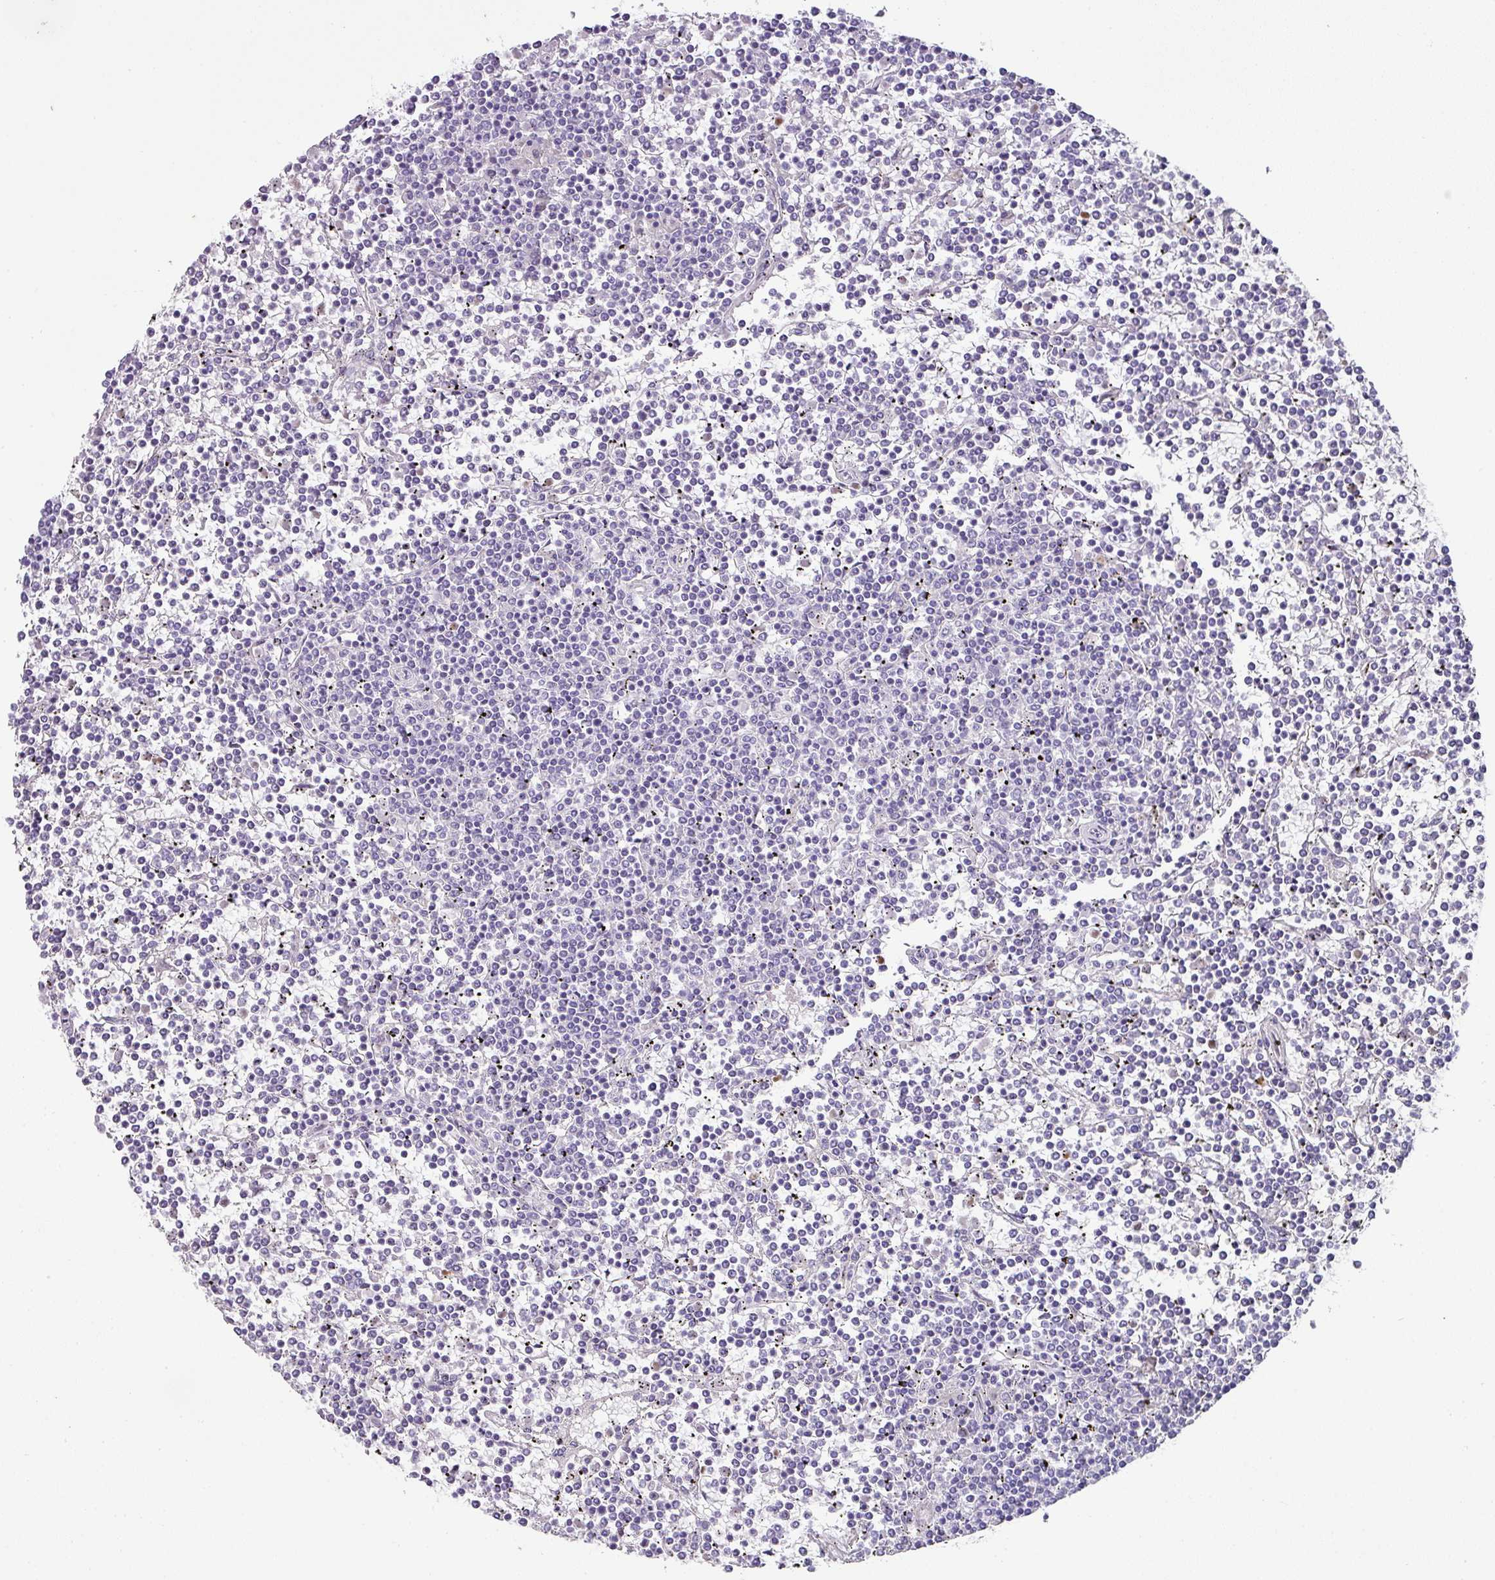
{"staining": {"intensity": "negative", "quantity": "none", "location": "none"}, "tissue": "lymphoma", "cell_type": "Tumor cells", "image_type": "cancer", "snomed": [{"axis": "morphology", "description": "Malignant lymphoma, non-Hodgkin's type, Low grade"}, {"axis": "topography", "description": "Spleen"}], "caption": "IHC image of neoplastic tissue: malignant lymphoma, non-Hodgkin's type (low-grade) stained with DAB (3,3'-diaminobenzidine) reveals no significant protein positivity in tumor cells.", "gene": "OR52N1", "patient": {"sex": "female", "age": 19}}